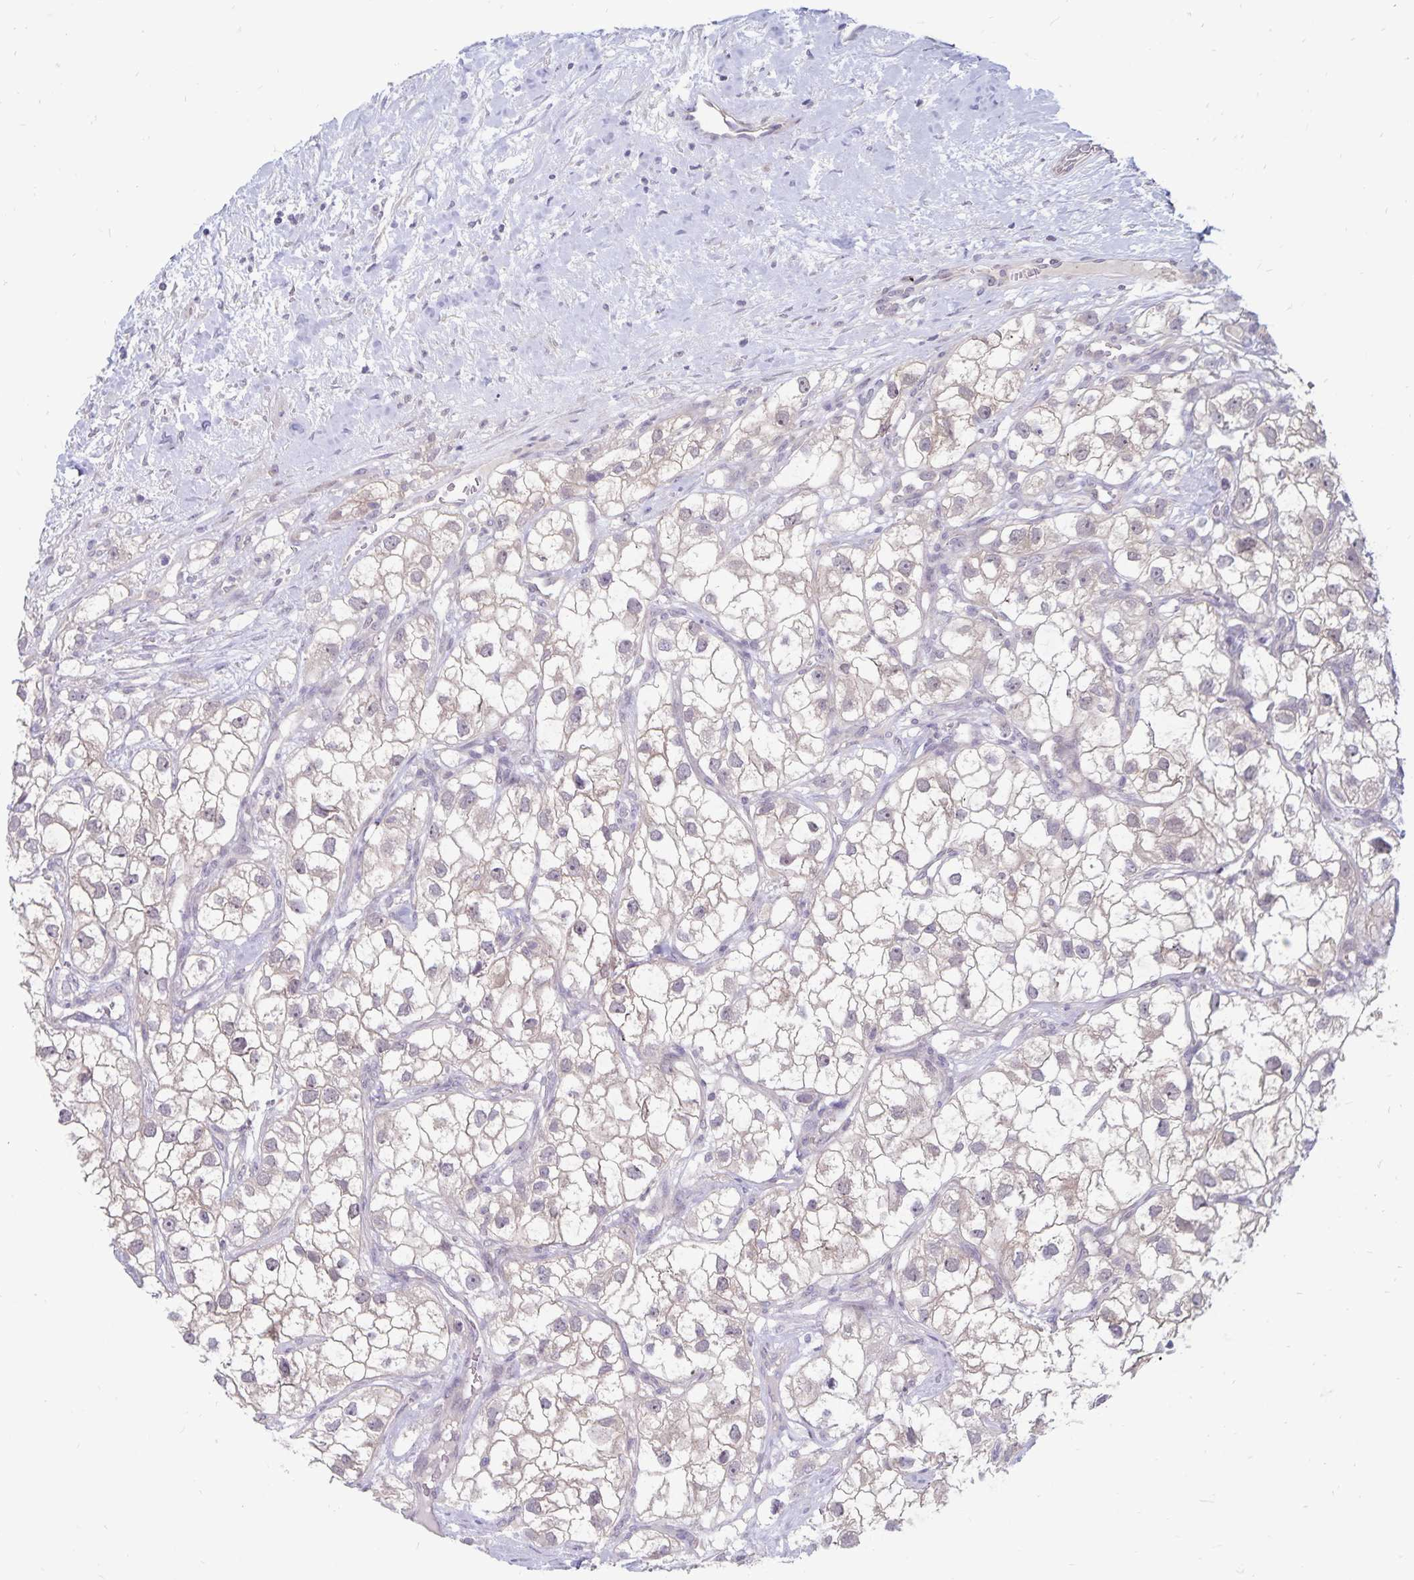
{"staining": {"intensity": "negative", "quantity": "none", "location": "none"}, "tissue": "renal cancer", "cell_type": "Tumor cells", "image_type": "cancer", "snomed": [{"axis": "morphology", "description": "Adenocarcinoma, NOS"}, {"axis": "topography", "description": "Kidney"}], "caption": "Human renal cancer (adenocarcinoma) stained for a protein using immunohistochemistry displays no expression in tumor cells.", "gene": "CDKN2B", "patient": {"sex": "male", "age": 59}}